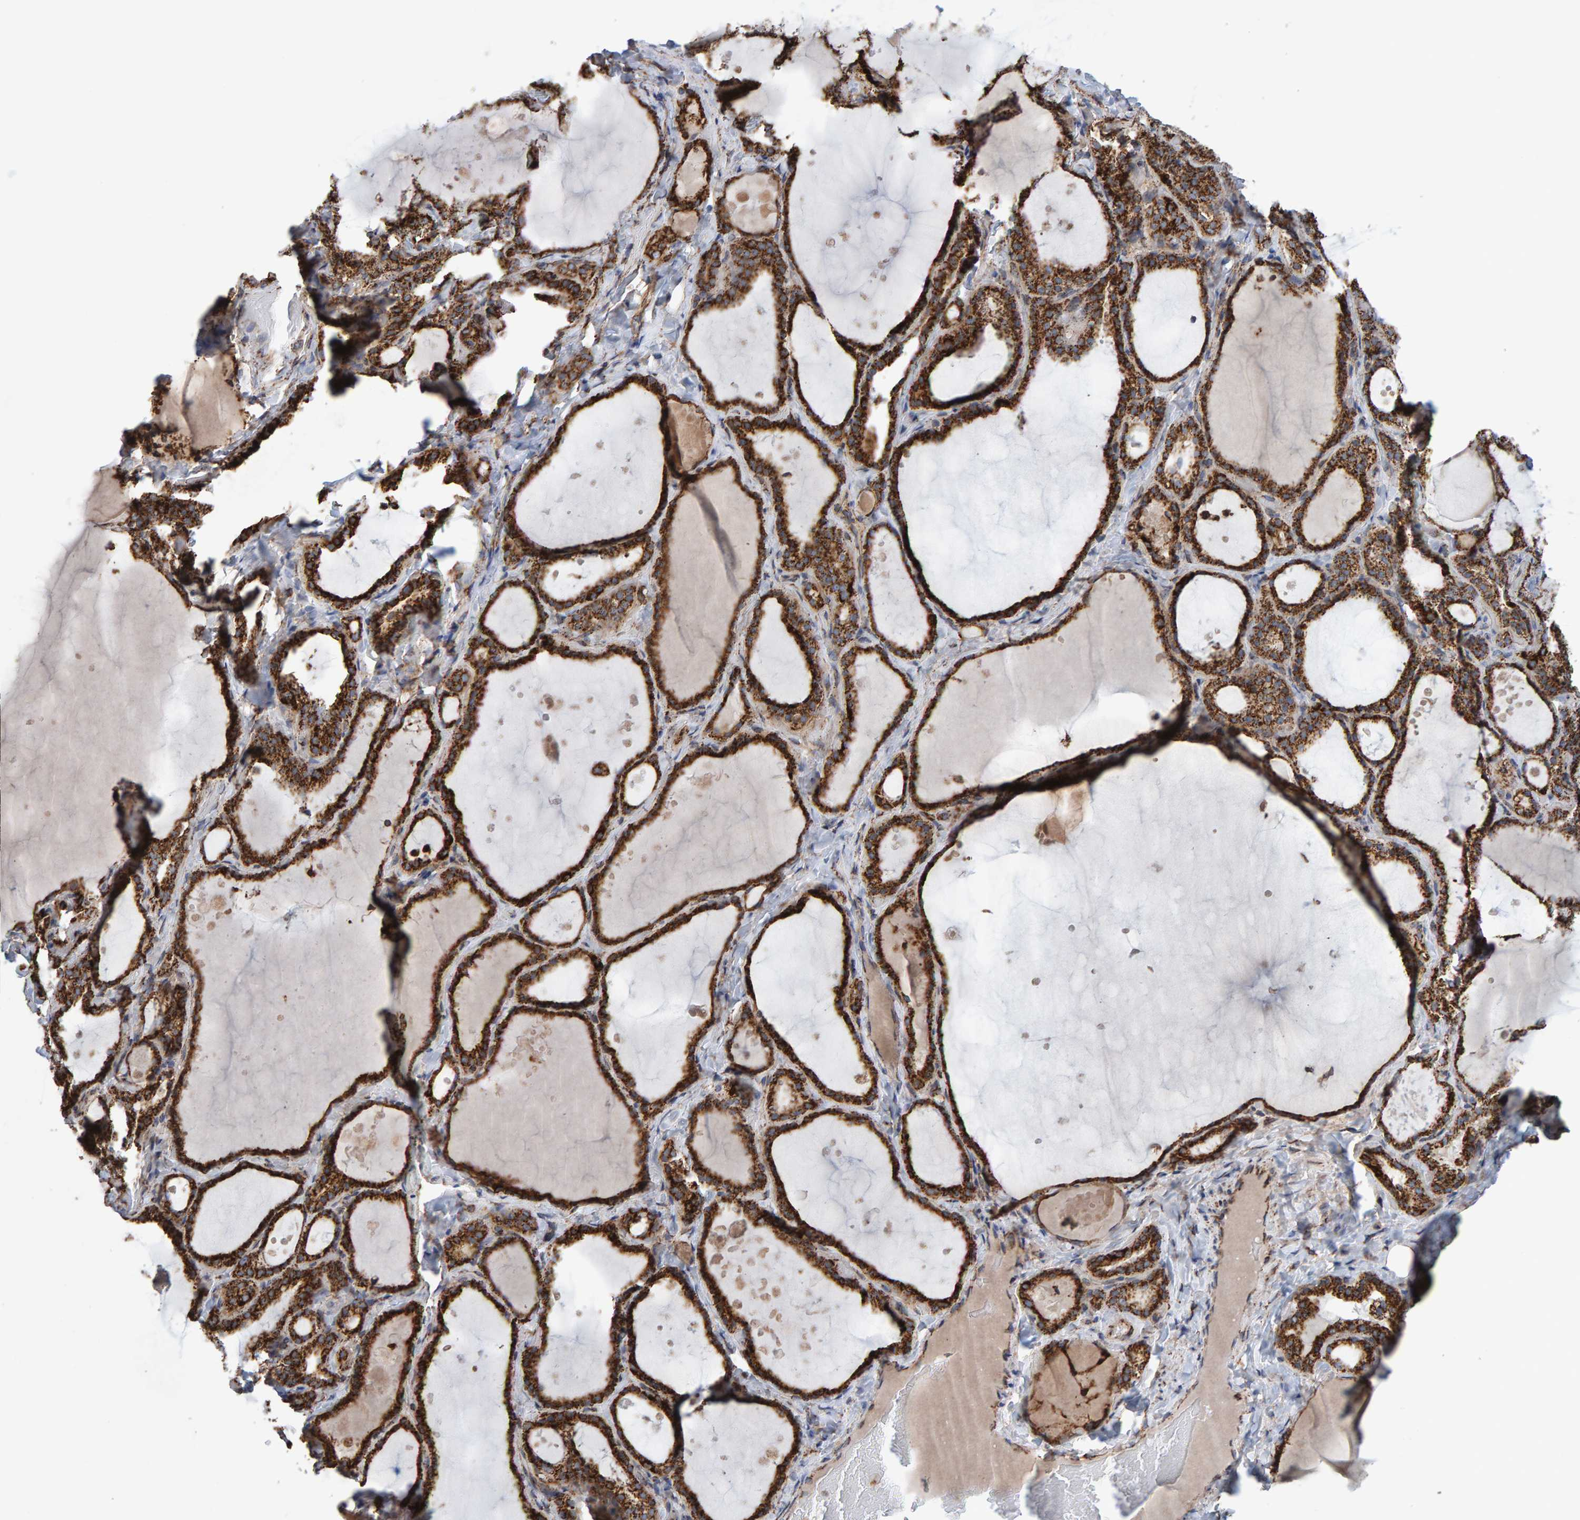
{"staining": {"intensity": "strong", "quantity": ">75%", "location": "cytoplasmic/membranous"}, "tissue": "thyroid gland", "cell_type": "Glandular cells", "image_type": "normal", "snomed": [{"axis": "morphology", "description": "Normal tissue, NOS"}, {"axis": "topography", "description": "Thyroid gland"}], "caption": "Immunohistochemical staining of unremarkable thyroid gland shows high levels of strong cytoplasmic/membranous expression in about >75% of glandular cells. Using DAB (brown) and hematoxylin (blue) stains, captured at high magnification using brightfield microscopy.", "gene": "MRPL45", "patient": {"sex": "female", "age": 44}}